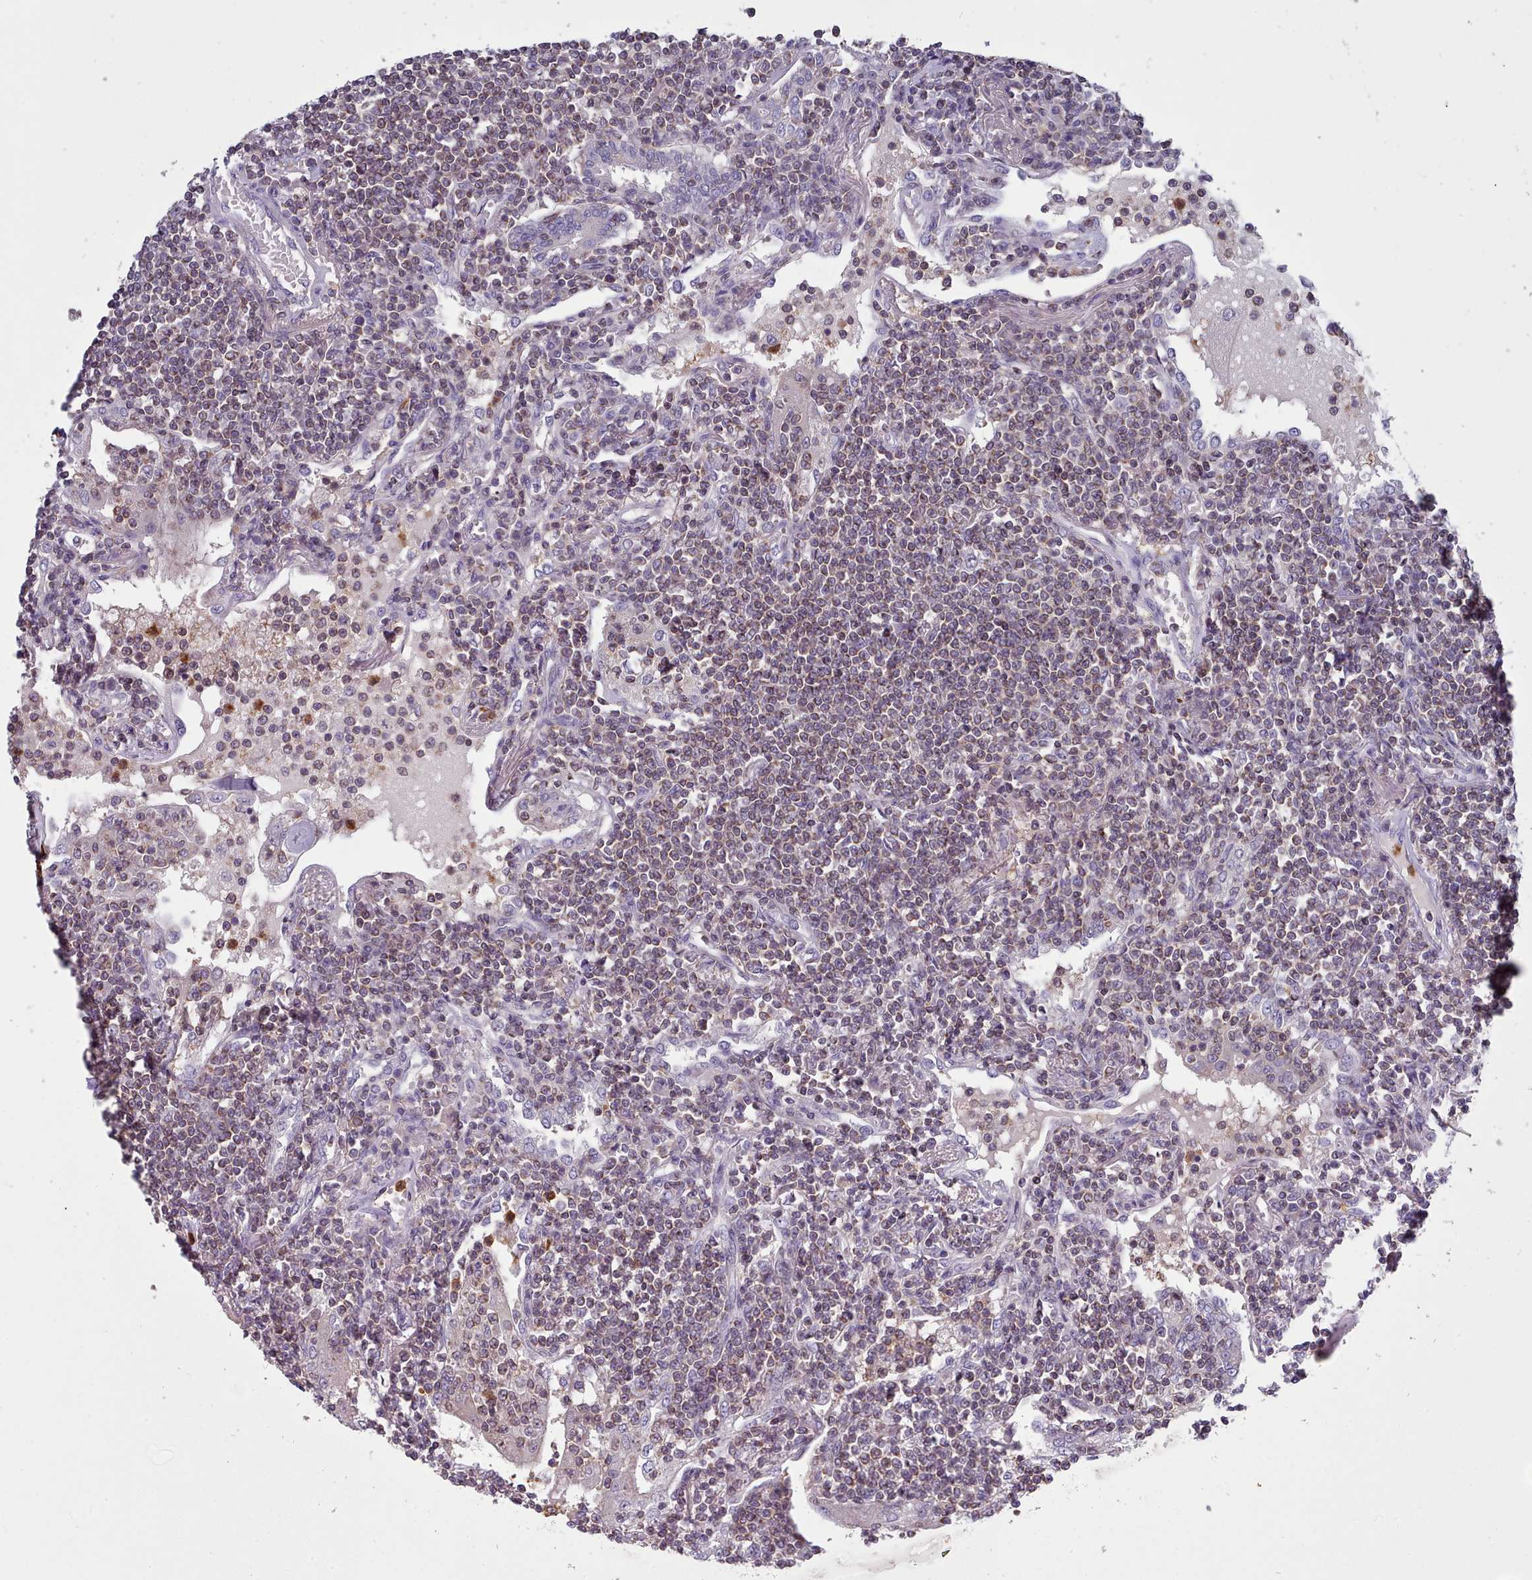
{"staining": {"intensity": "moderate", "quantity": "25%-75%", "location": "cytoplasmic/membranous,nuclear"}, "tissue": "lymphoma", "cell_type": "Tumor cells", "image_type": "cancer", "snomed": [{"axis": "morphology", "description": "Malignant lymphoma, non-Hodgkin's type, Low grade"}, {"axis": "topography", "description": "Lymph node"}], "caption": "DAB (3,3'-diaminobenzidine) immunohistochemical staining of low-grade malignant lymphoma, non-Hodgkin's type shows moderate cytoplasmic/membranous and nuclear protein positivity in about 25%-75% of tumor cells.", "gene": "RAC2", "patient": {"sex": "female", "age": 67}}